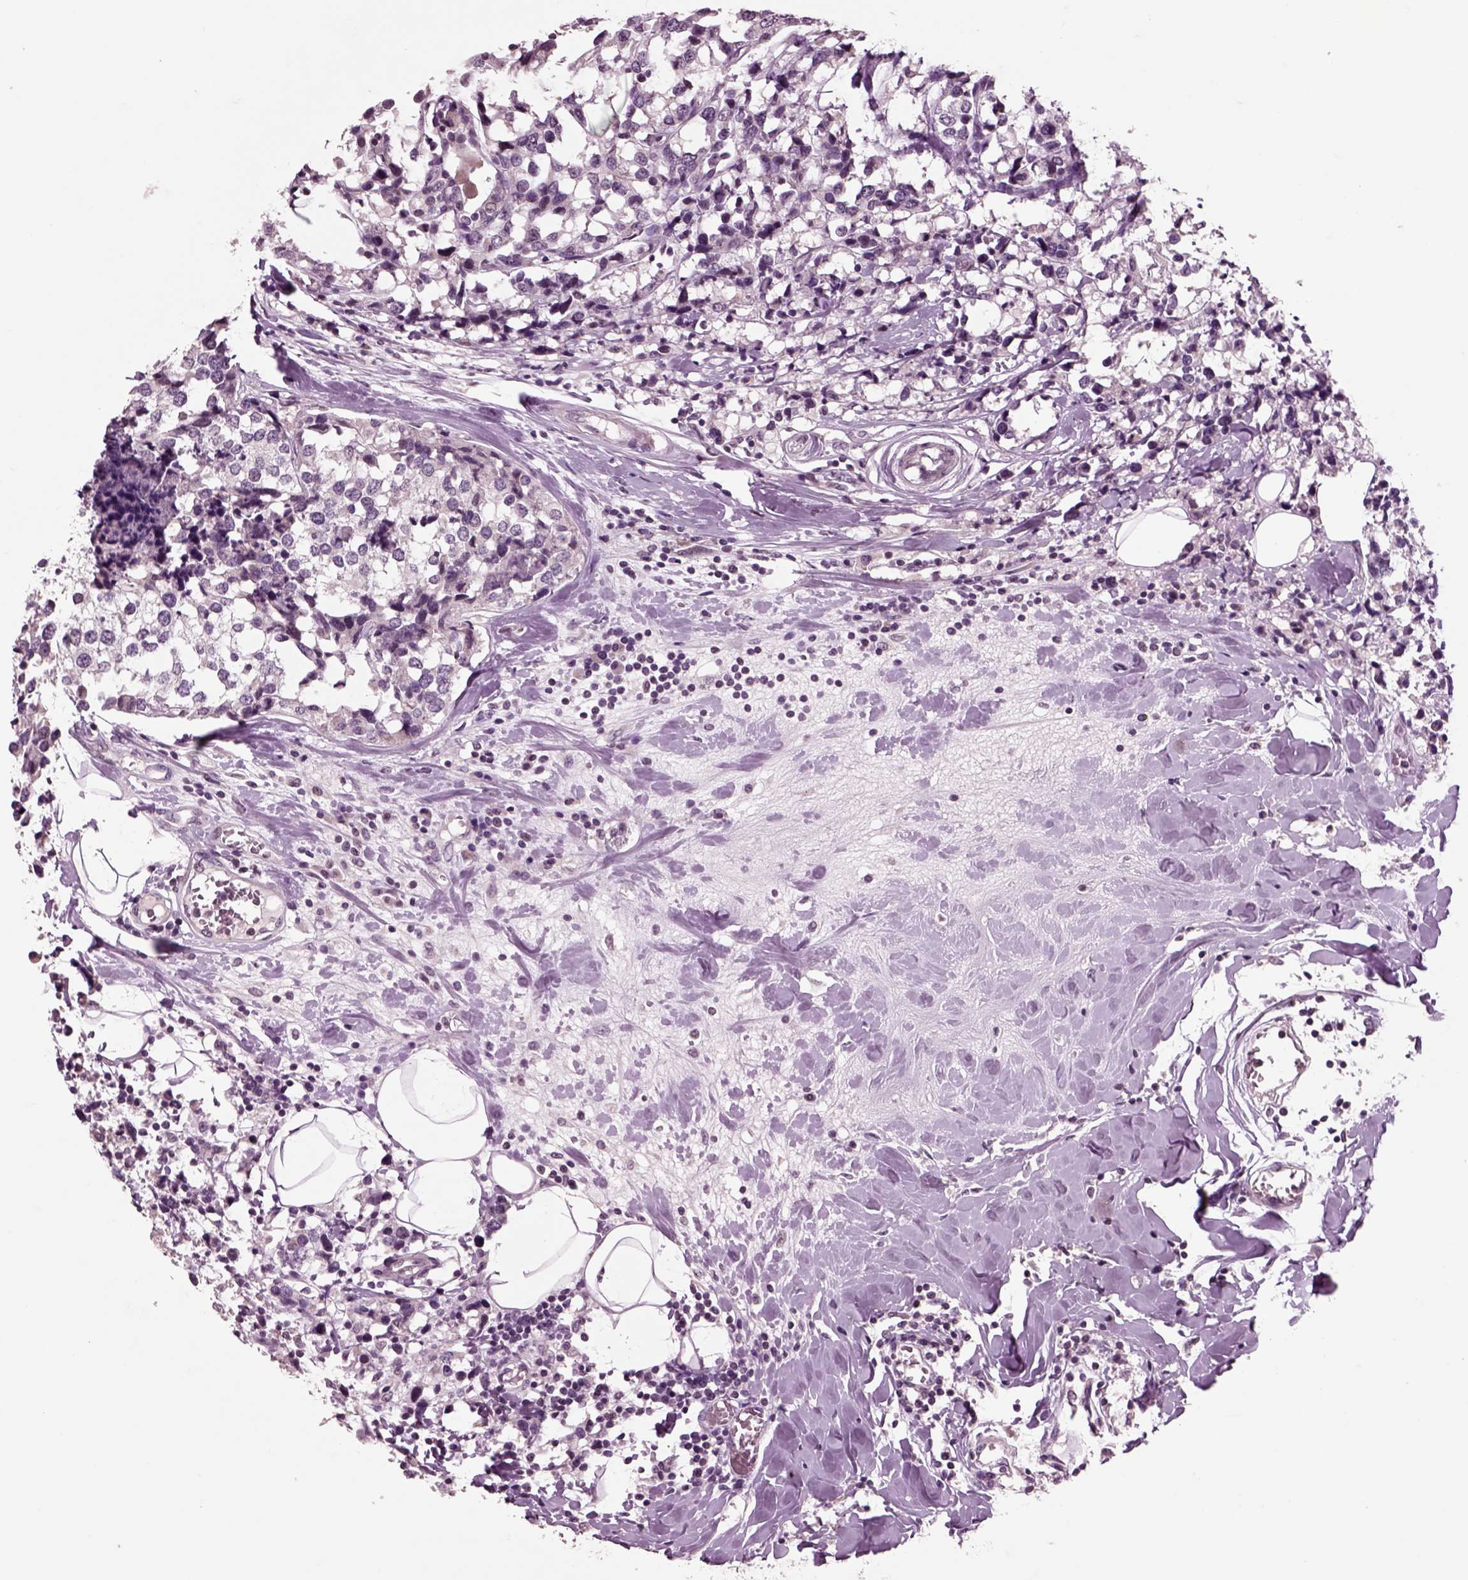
{"staining": {"intensity": "negative", "quantity": "none", "location": "none"}, "tissue": "breast cancer", "cell_type": "Tumor cells", "image_type": "cancer", "snomed": [{"axis": "morphology", "description": "Lobular carcinoma"}, {"axis": "topography", "description": "Breast"}], "caption": "High power microscopy micrograph of an immunohistochemistry micrograph of breast cancer, revealing no significant expression in tumor cells.", "gene": "CHGB", "patient": {"sex": "female", "age": 59}}